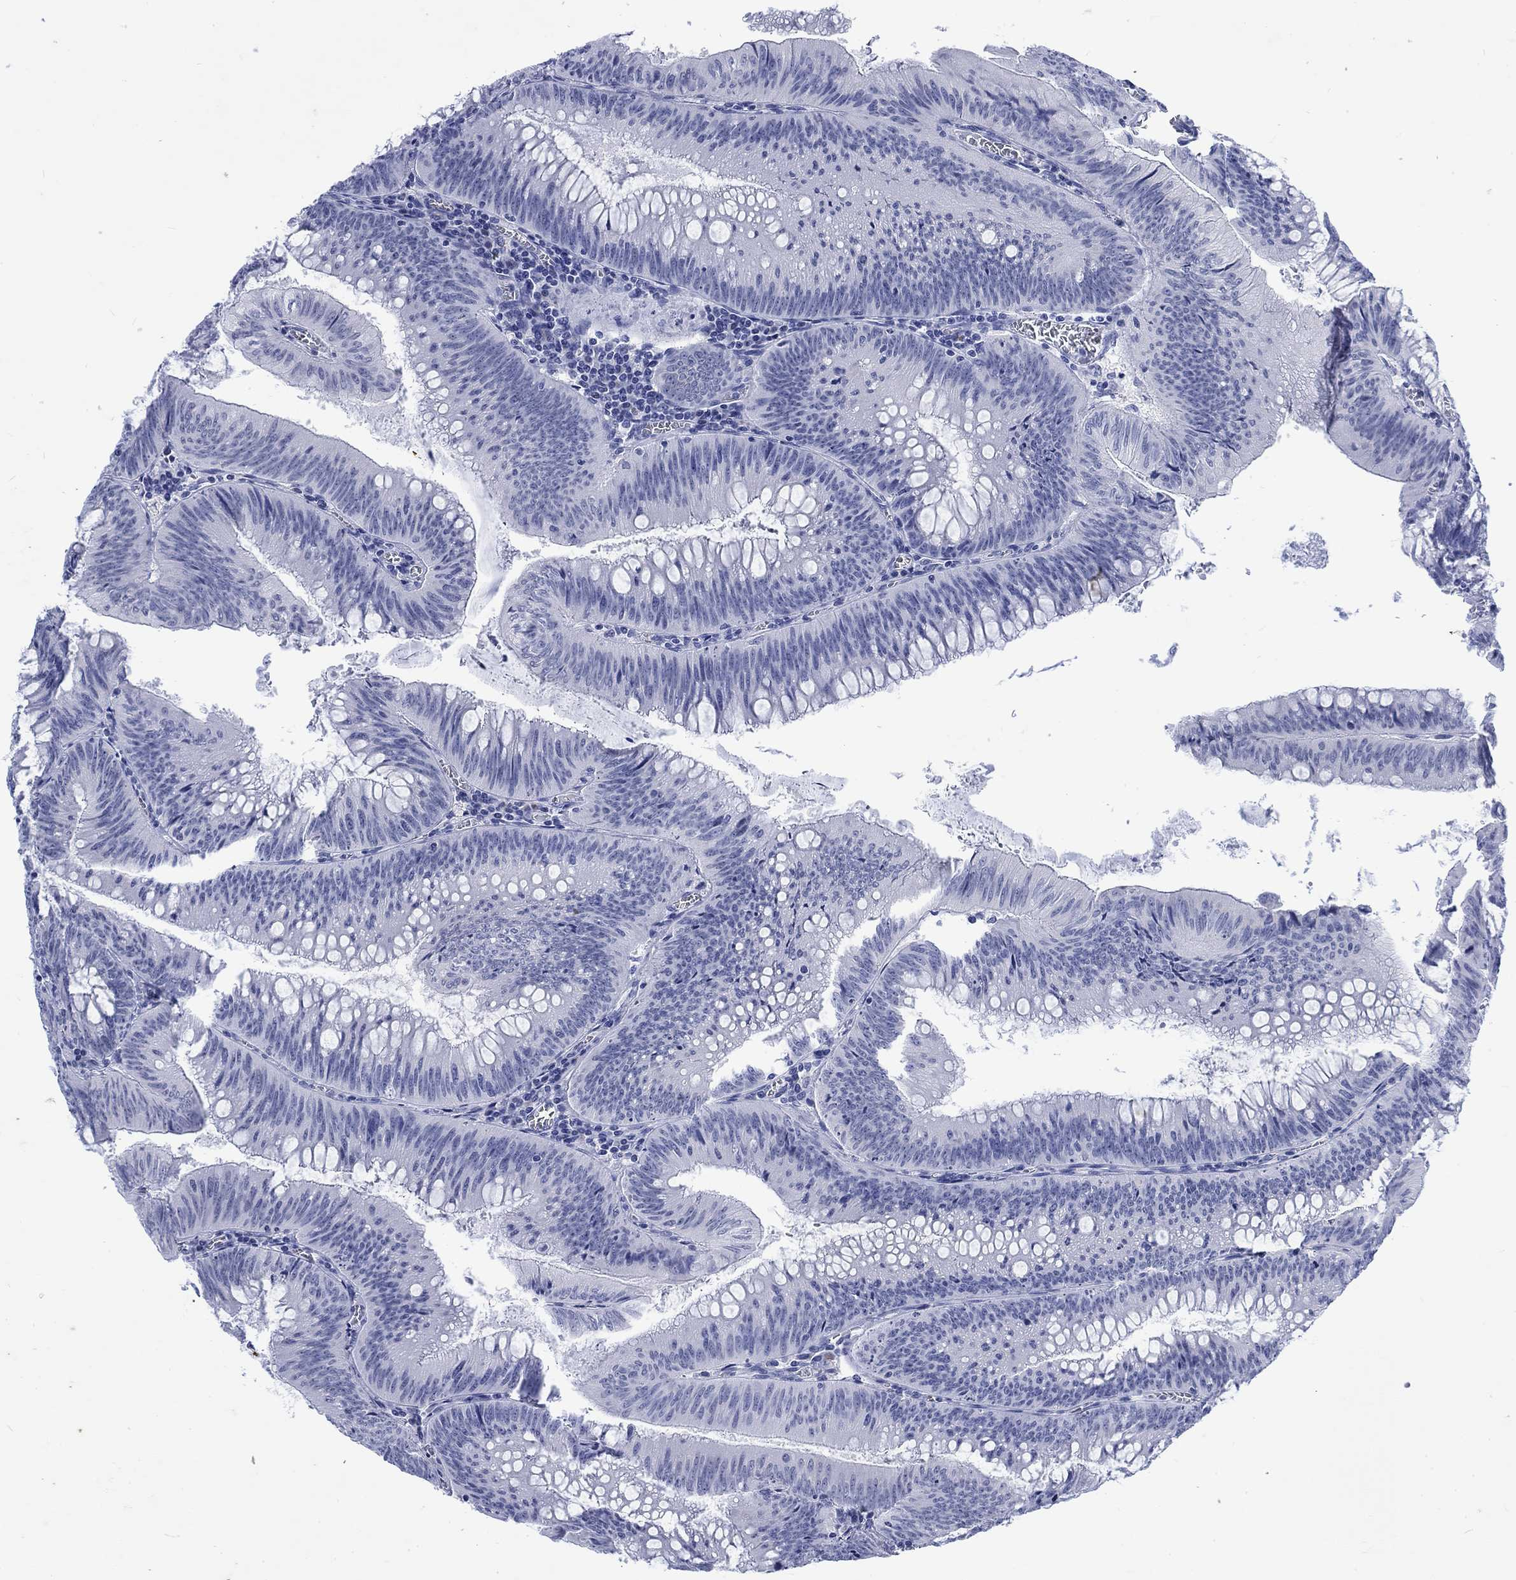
{"staining": {"intensity": "negative", "quantity": "none", "location": "none"}, "tissue": "colorectal cancer", "cell_type": "Tumor cells", "image_type": "cancer", "snomed": [{"axis": "morphology", "description": "Adenocarcinoma, NOS"}, {"axis": "topography", "description": "Rectum"}], "caption": "Immunohistochemical staining of human colorectal cancer (adenocarcinoma) exhibits no significant staining in tumor cells. (Brightfield microscopy of DAB immunohistochemistry at high magnification).", "gene": "KRT76", "patient": {"sex": "female", "age": 72}}